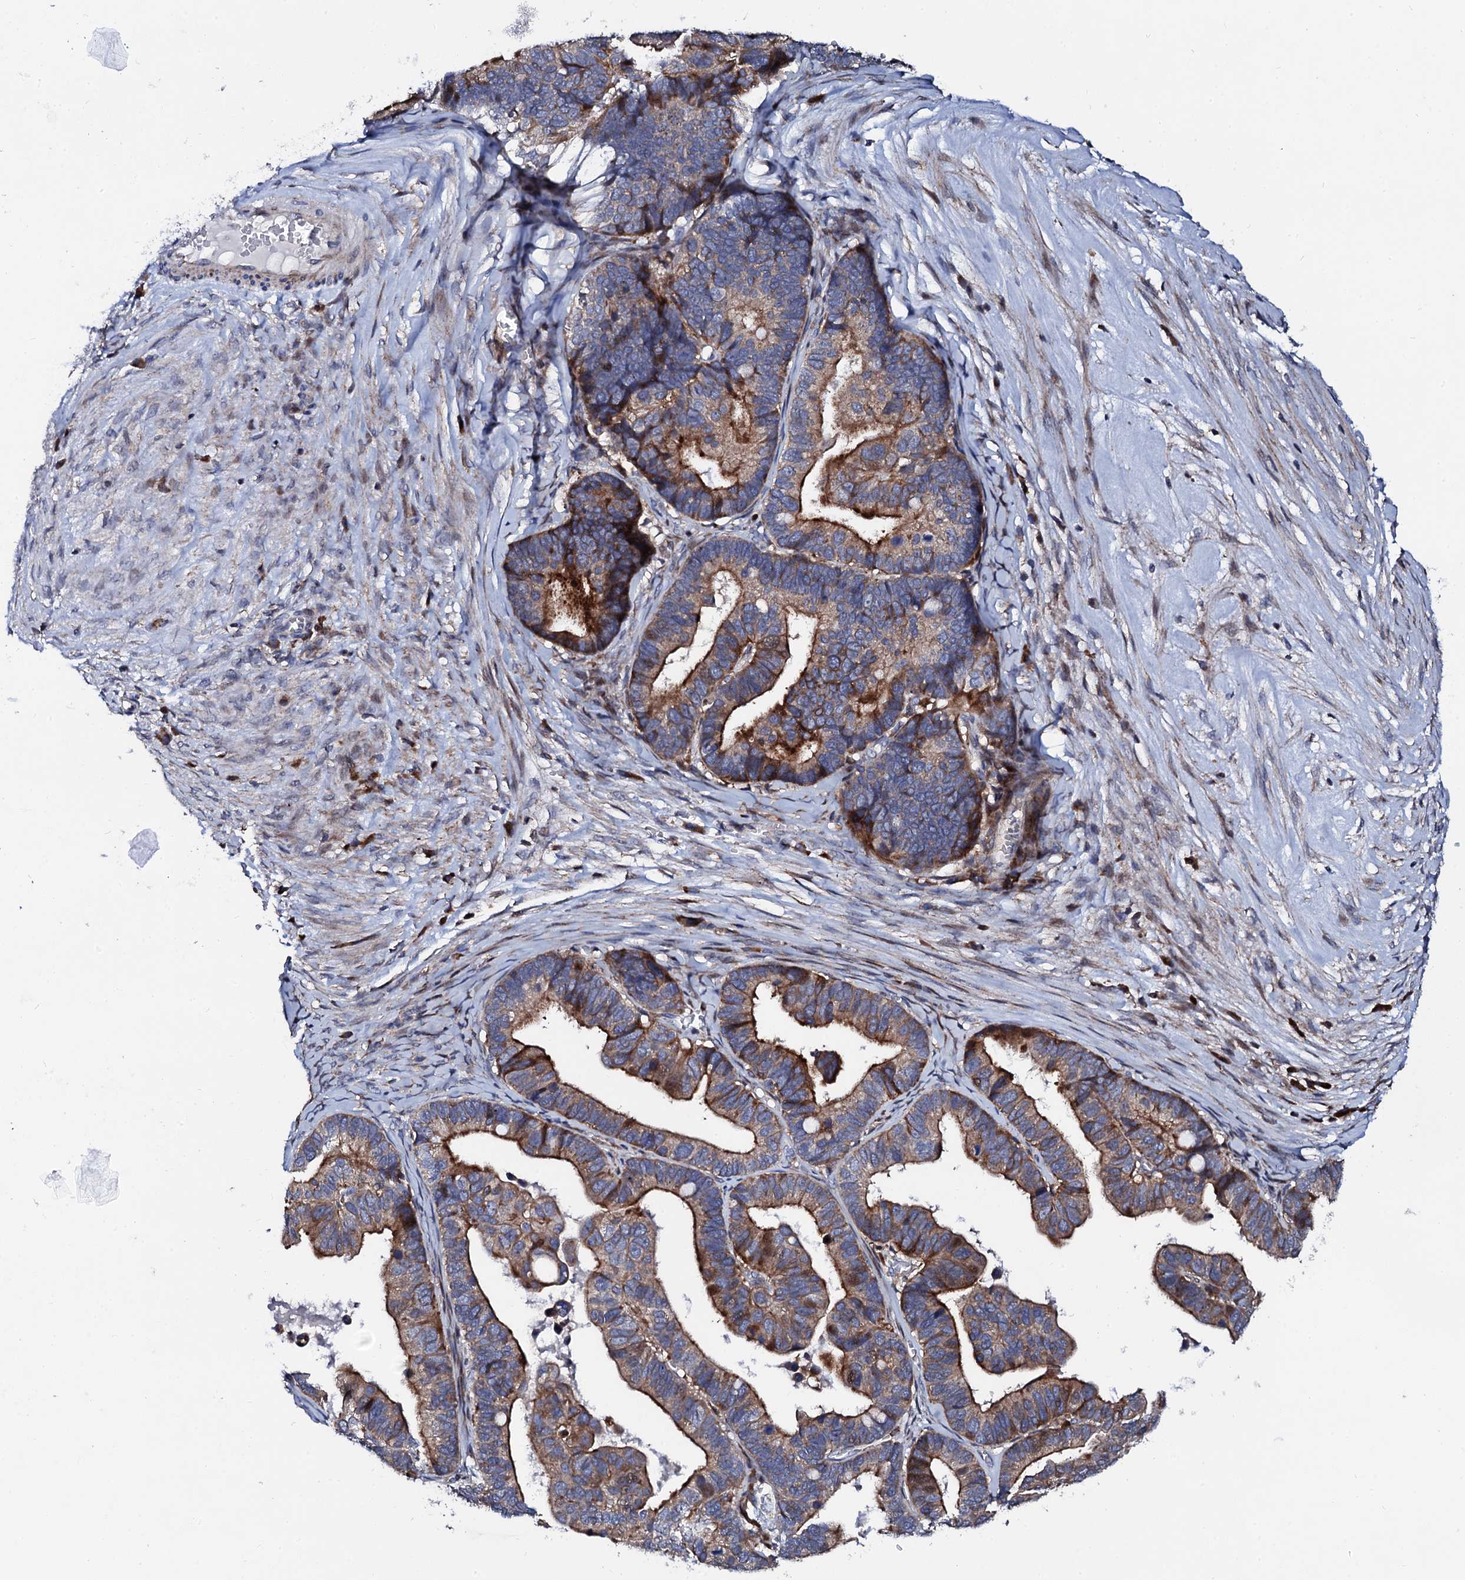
{"staining": {"intensity": "strong", "quantity": ">75%", "location": "cytoplasmic/membranous"}, "tissue": "ovarian cancer", "cell_type": "Tumor cells", "image_type": "cancer", "snomed": [{"axis": "morphology", "description": "Cystadenocarcinoma, serous, NOS"}, {"axis": "topography", "description": "Ovary"}], "caption": "A micrograph of ovarian cancer (serous cystadenocarcinoma) stained for a protein demonstrates strong cytoplasmic/membranous brown staining in tumor cells.", "gene": "TCIRG1", "patient": {"sex": "female", "age": 56}}